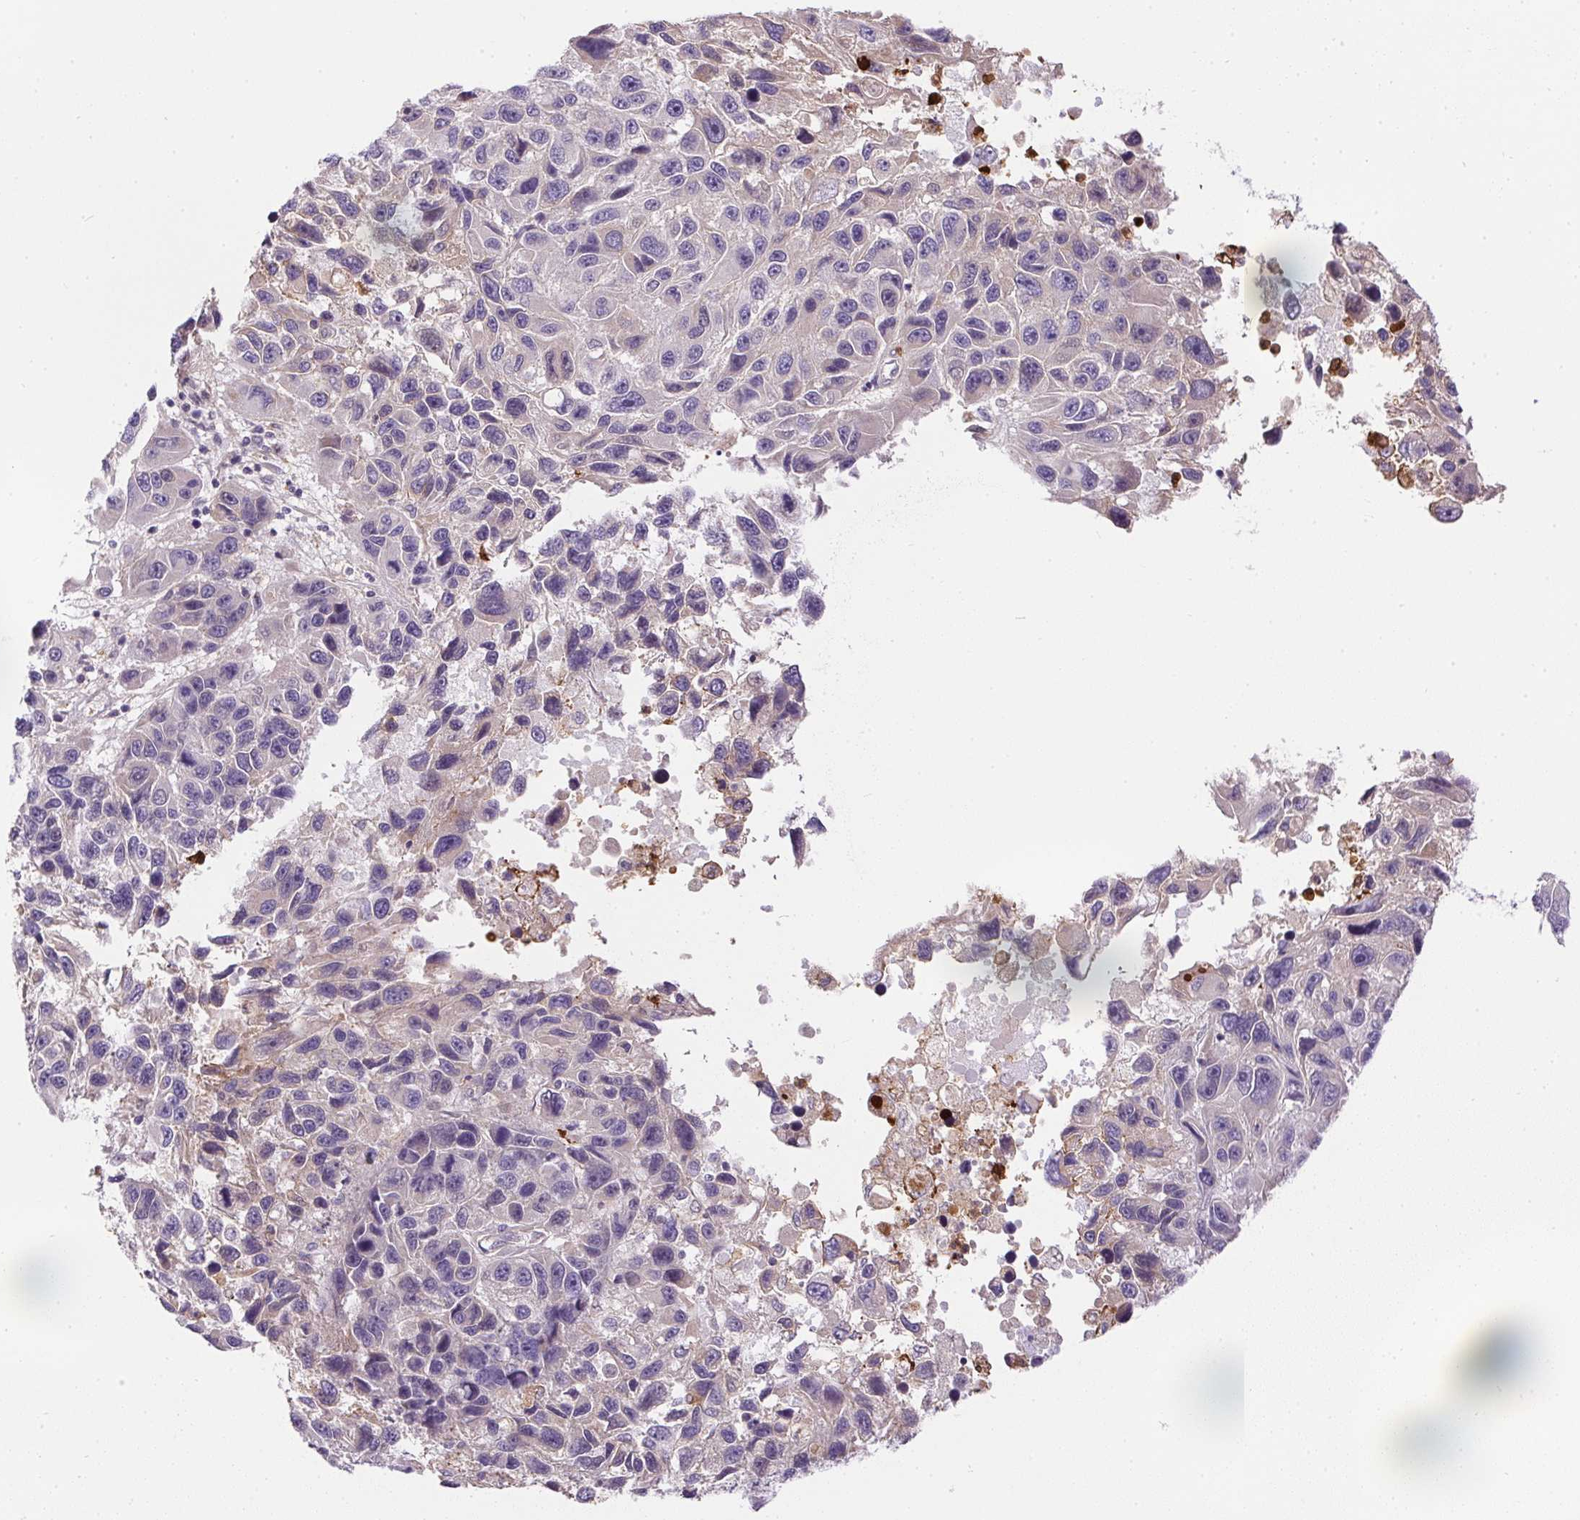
{"staining": {"intensity": "negative", "quantity": "none", "location": "none"}, "tissue": "melanoma", "cell_type": "Tumor cells", "image_type": "cancer", "snomed": [{"axis": "morphology", "description": "Malignant melanoma, NOS"}, {"axis": "topography", "description": "Skin"}], "caption": "DAB (3,3'-diaminobenzidine) immunohistochemical staining of malignant melanoma shows no significant positivity in tumor cells.", "gene": "ORM1", "patient": {"sex": "male", "age": 53}}